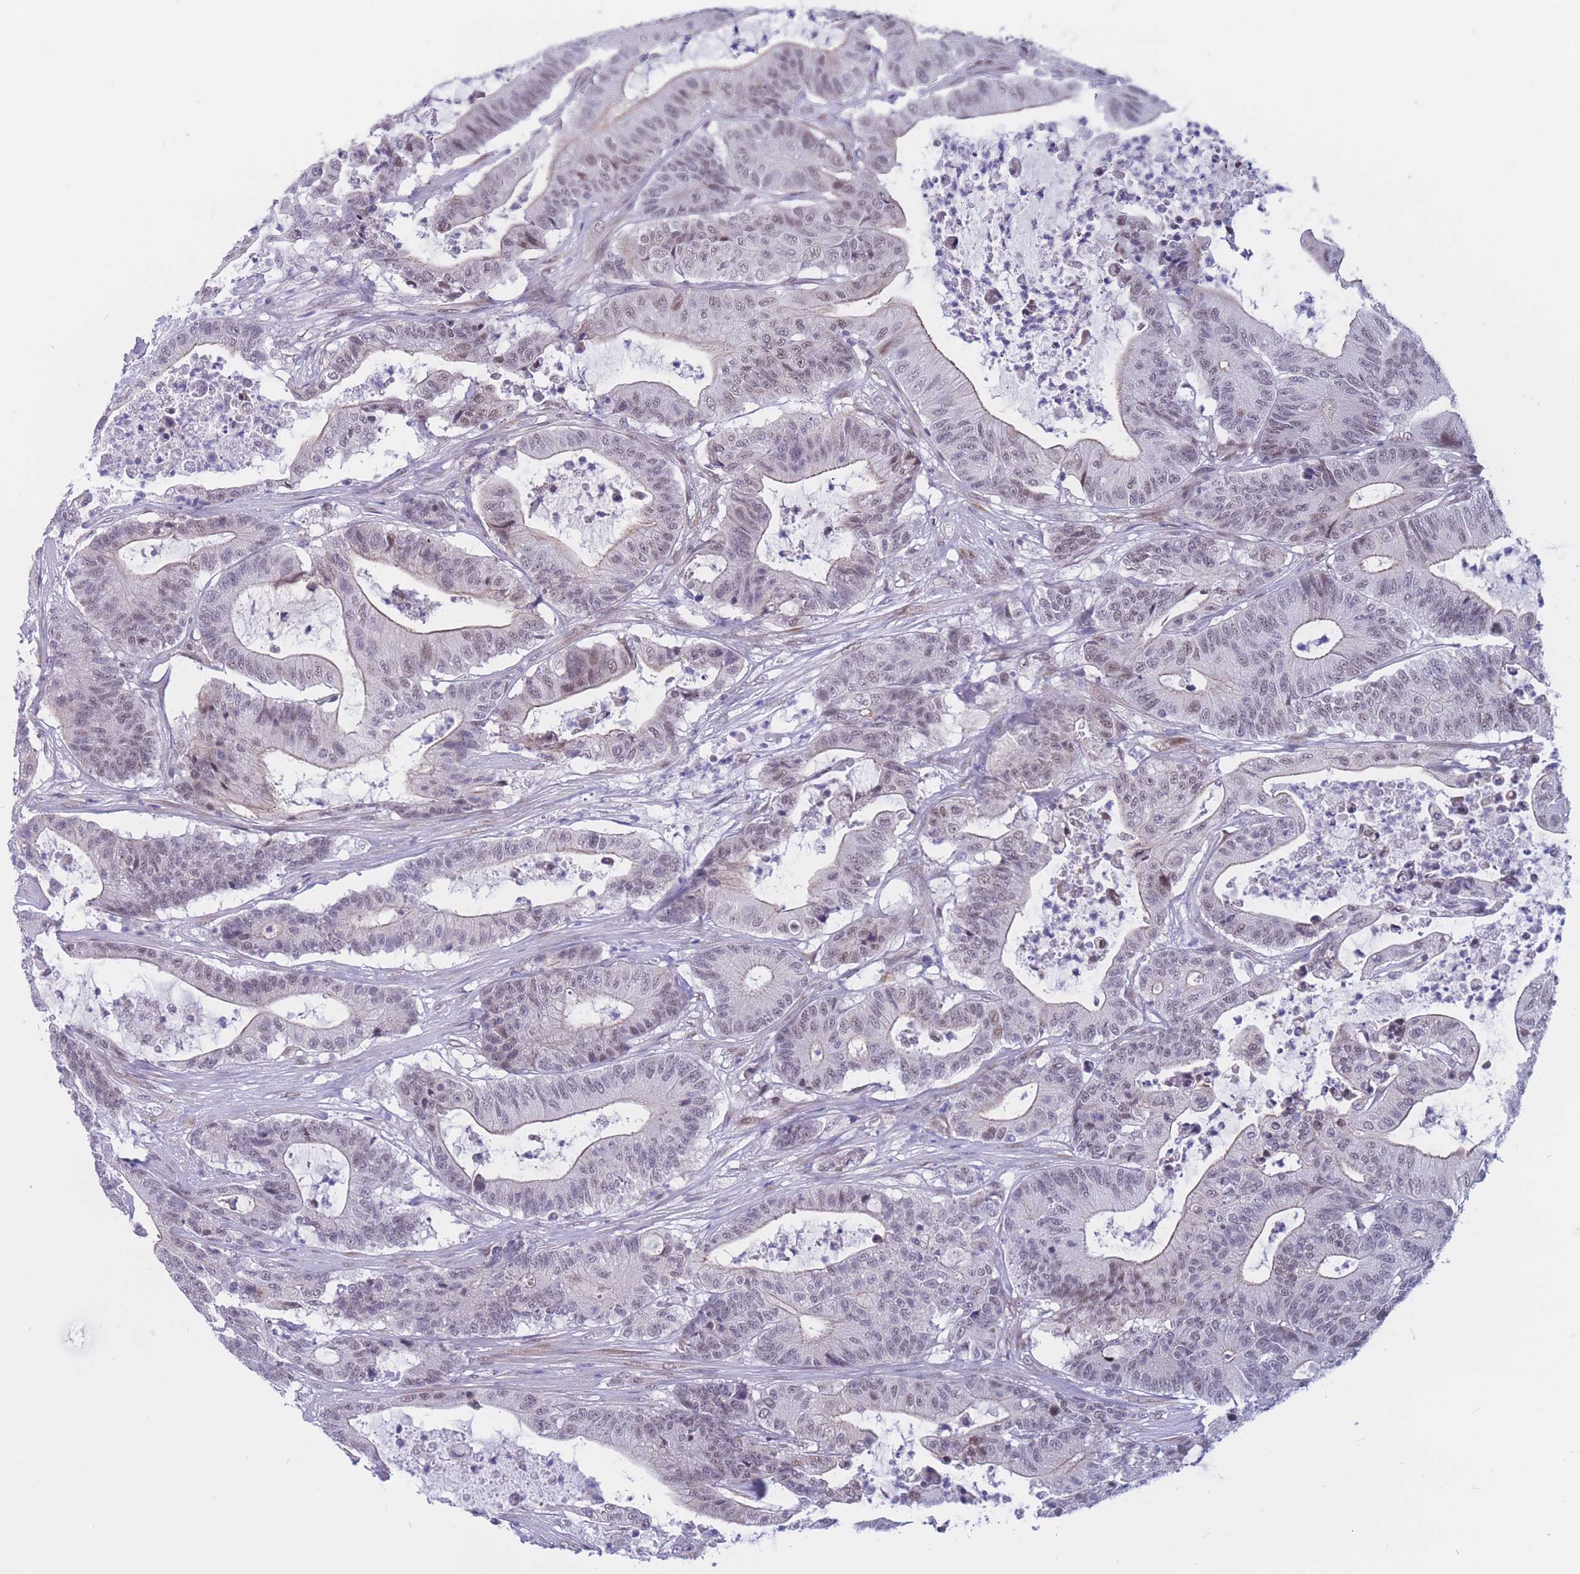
{"staining": {"intensity": "negative", "quantity": "none", "location": "none"}, "tissue": "colorectal cancer", "cell_type": "Tumor cells", "image_type": "cancer", "snomed": [{"axis": "morphology", "description": "Adenocarcinoma, NOS"}, {"axis": "topography", "description": "Colon"}], "caption": "Tumor cells show no significant protein positivity in colorectal cancer (adenocarcinoma). (Stains: DAB immunohistochemistry (IHC) with hematoxylin counter stain, Microscopy: brightfield microscopy at high magnification).", "gene": "BCL9L", "patient": {"sex": "female", "age": 84}}